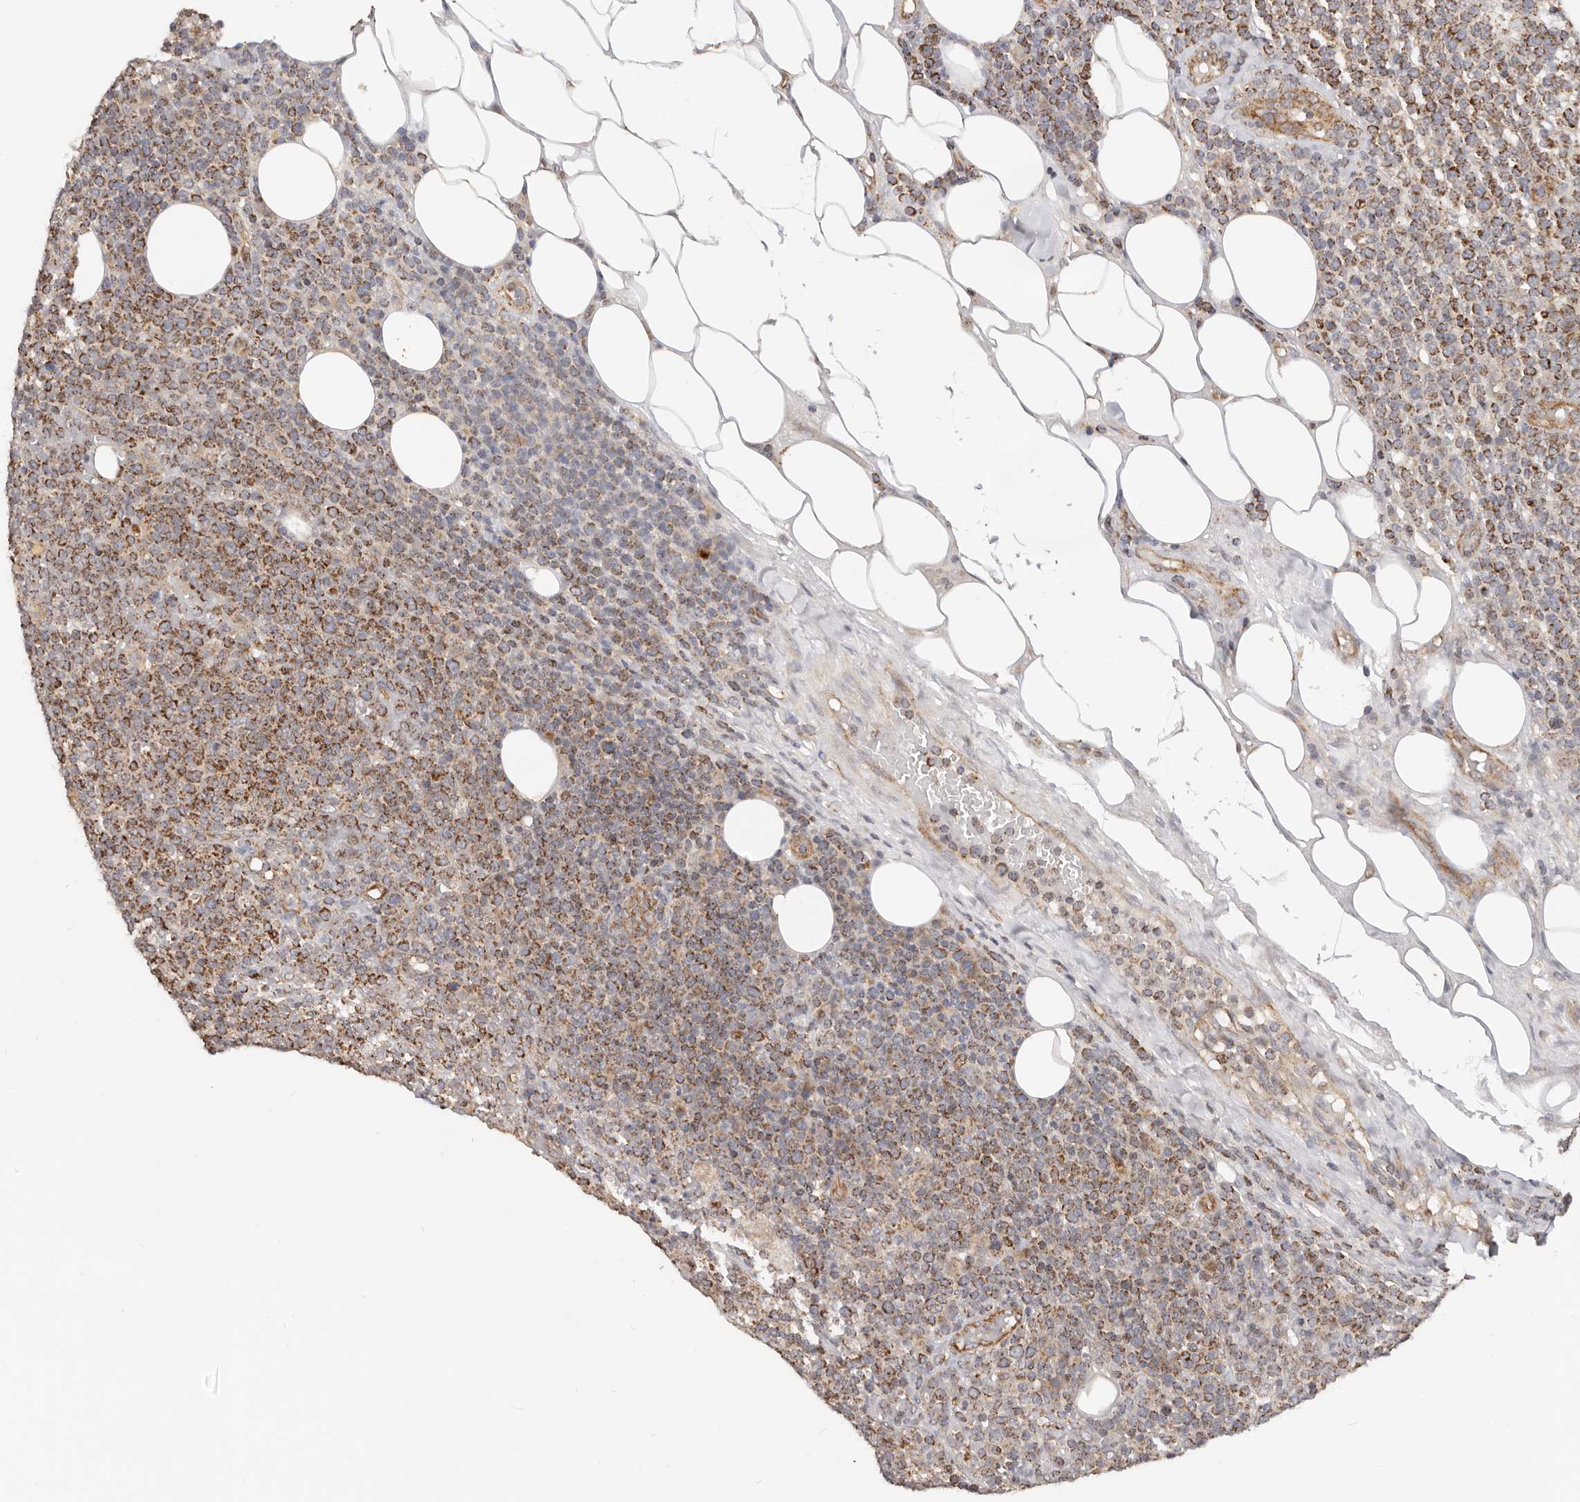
{"staining": {"intensity": "strong", "quantity": ">75%", "location": "cytoplasmic/membranous"}, "tissue": "lymphoma", "cell_type": "Tumor cells", "image_type": "cancer", "snomed": [{"axis": "morphology", "description": "Malignant lymphoma, non-Hodgkin's type, High grade"}, {"axis": "topography", "description": "Lymph node"}], "caption": "Immunohistochemistry (IHC) micrograph of neoplastic tissue: lymphoma stained using immunohistochemistry (IHC) demonstrates high levels of strong protein expression localized specifically in the cytoplasmic/membranous of tumor cells, appearing as a cytoplasmic/membranous brown color.", "gene": "USP49", "patient": {"sex": "male", "age": 61}}